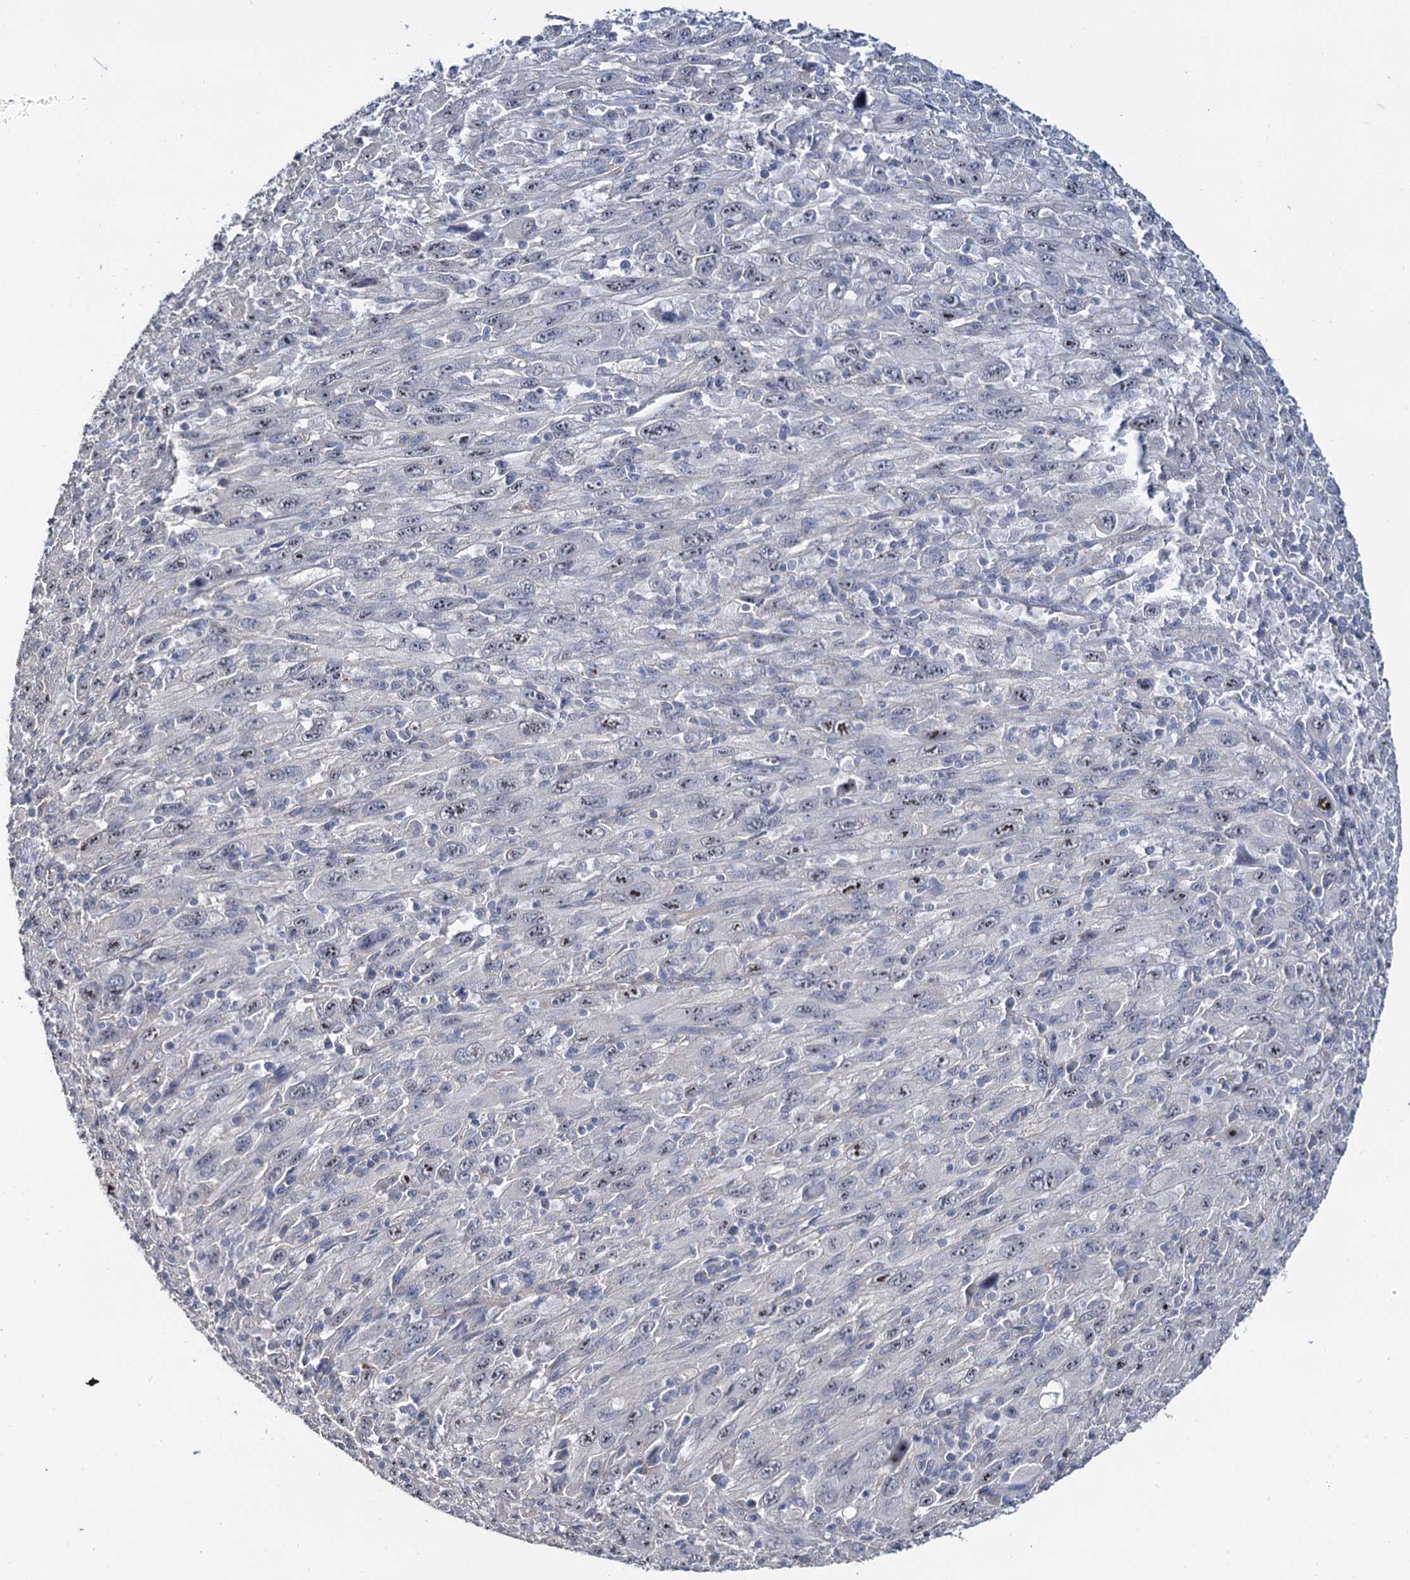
{"staining": {"intensity": "moderate", "quantity": "<25%", "location": "nuclear"}, "tissue": "melanoma", "cell_type": "Tumor cells", "image_type": "cancer", "snomed": [{"axis": "morphology", "description": "Malignant melanoma, Metastatic site"}, {"axis": "topography", "description": "Skin"}], "caption": "Brown immunohistochemical staining in melanoma exhibits moderate nuclear expression in about <25% of tumor cells. (Stains: DAB in brown, nuclei in blue, Microscopy: brightfield microscopy at high magnification).", "gene": "C2CD3", "patient": {"sex": "female", "age": 56}}